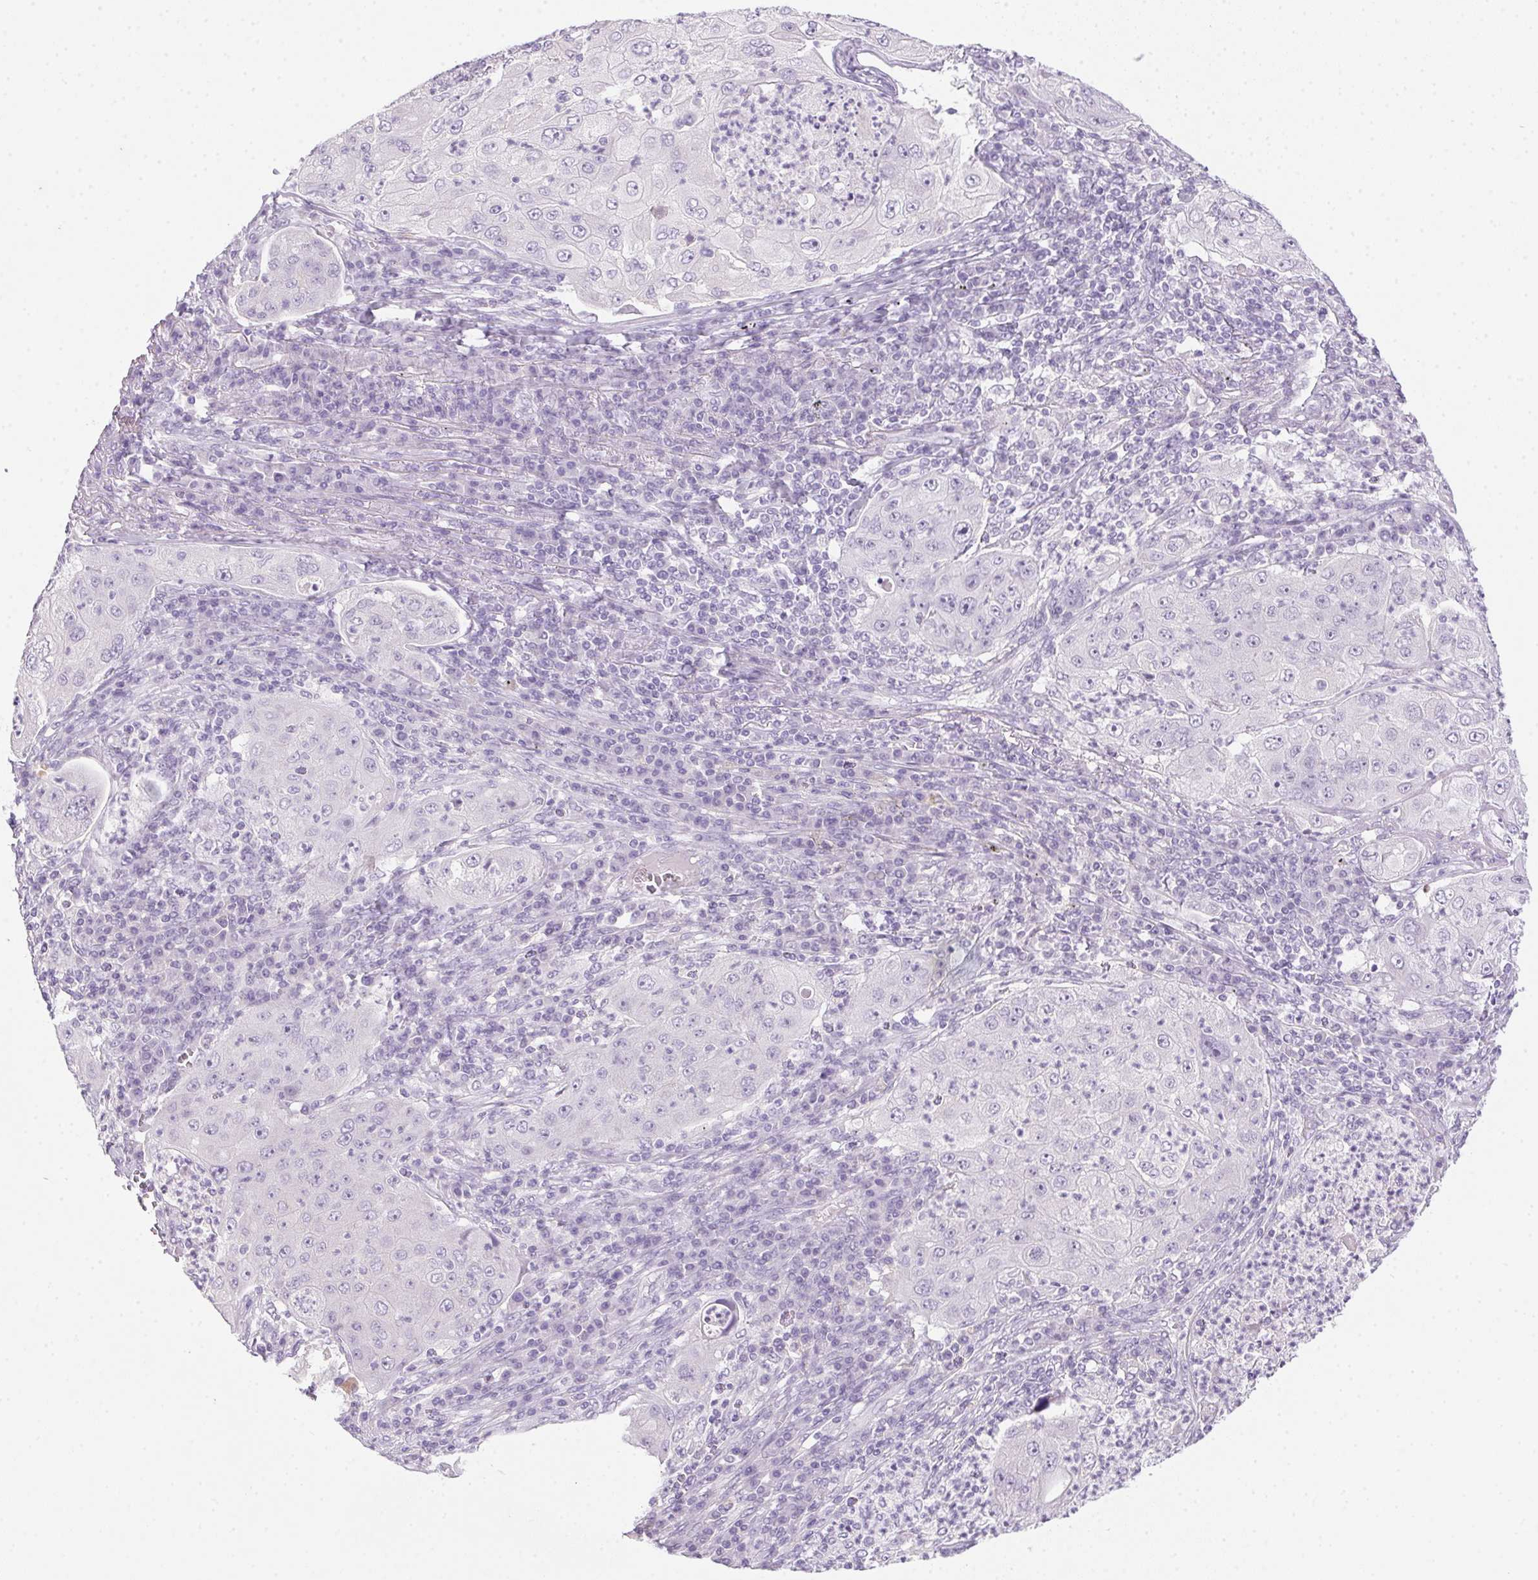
{"staining": {"intensity": "negative", "quantity": "none", "location": "none"}, "tissue": "lung cancer", "cell_type": "Tumor cells", "image_type": "cancer", "snomed": [{"axis": "morphology", "description": "Squamous cell carcinoma, NOS"}, {"axis": "topography", "description": "Lung"}], "caption": "Histopathology image shows no protein staining in tumor cells of lung squamous cell carcinoma tissue.", "gene": "POPDC2", "patient": {"sex": "female", "age": 59}}